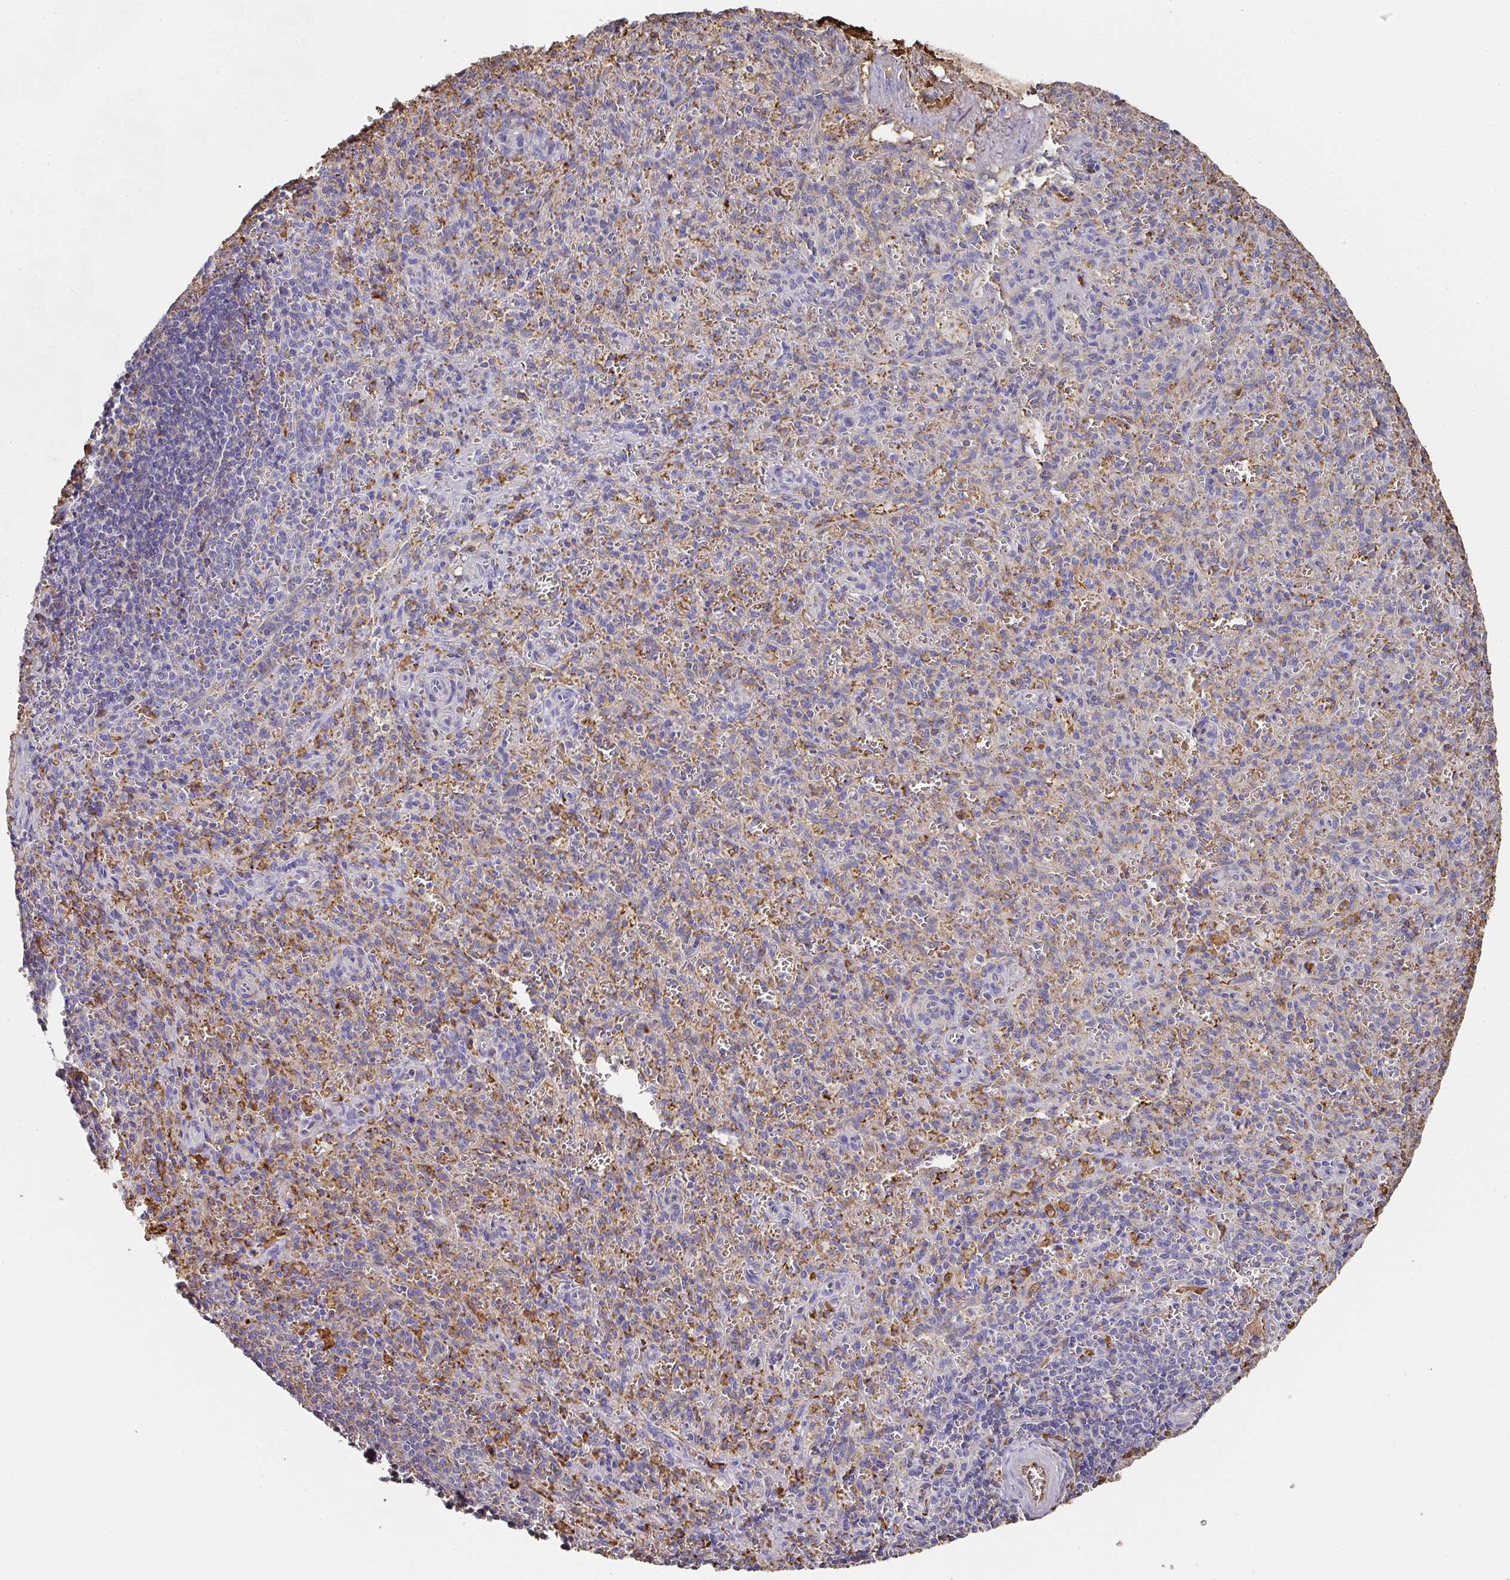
{"staining": {"intensity": "negative", "quantity": "none", "location": "none"}, "tissue": "spleen", "cell_type": "Cells in red pulp", "image_type": "normal", "snomed": [{"axis": "morphology", "description": "Normal tissue, NOS"}, {"axis": "topography", "description": "Spleen"}], "caption": "IHC of unremarkable human spleen reveals no expression in cells in red pulp.", "gene": "ALB", "patient": {"sex": "female", "age": 26}}